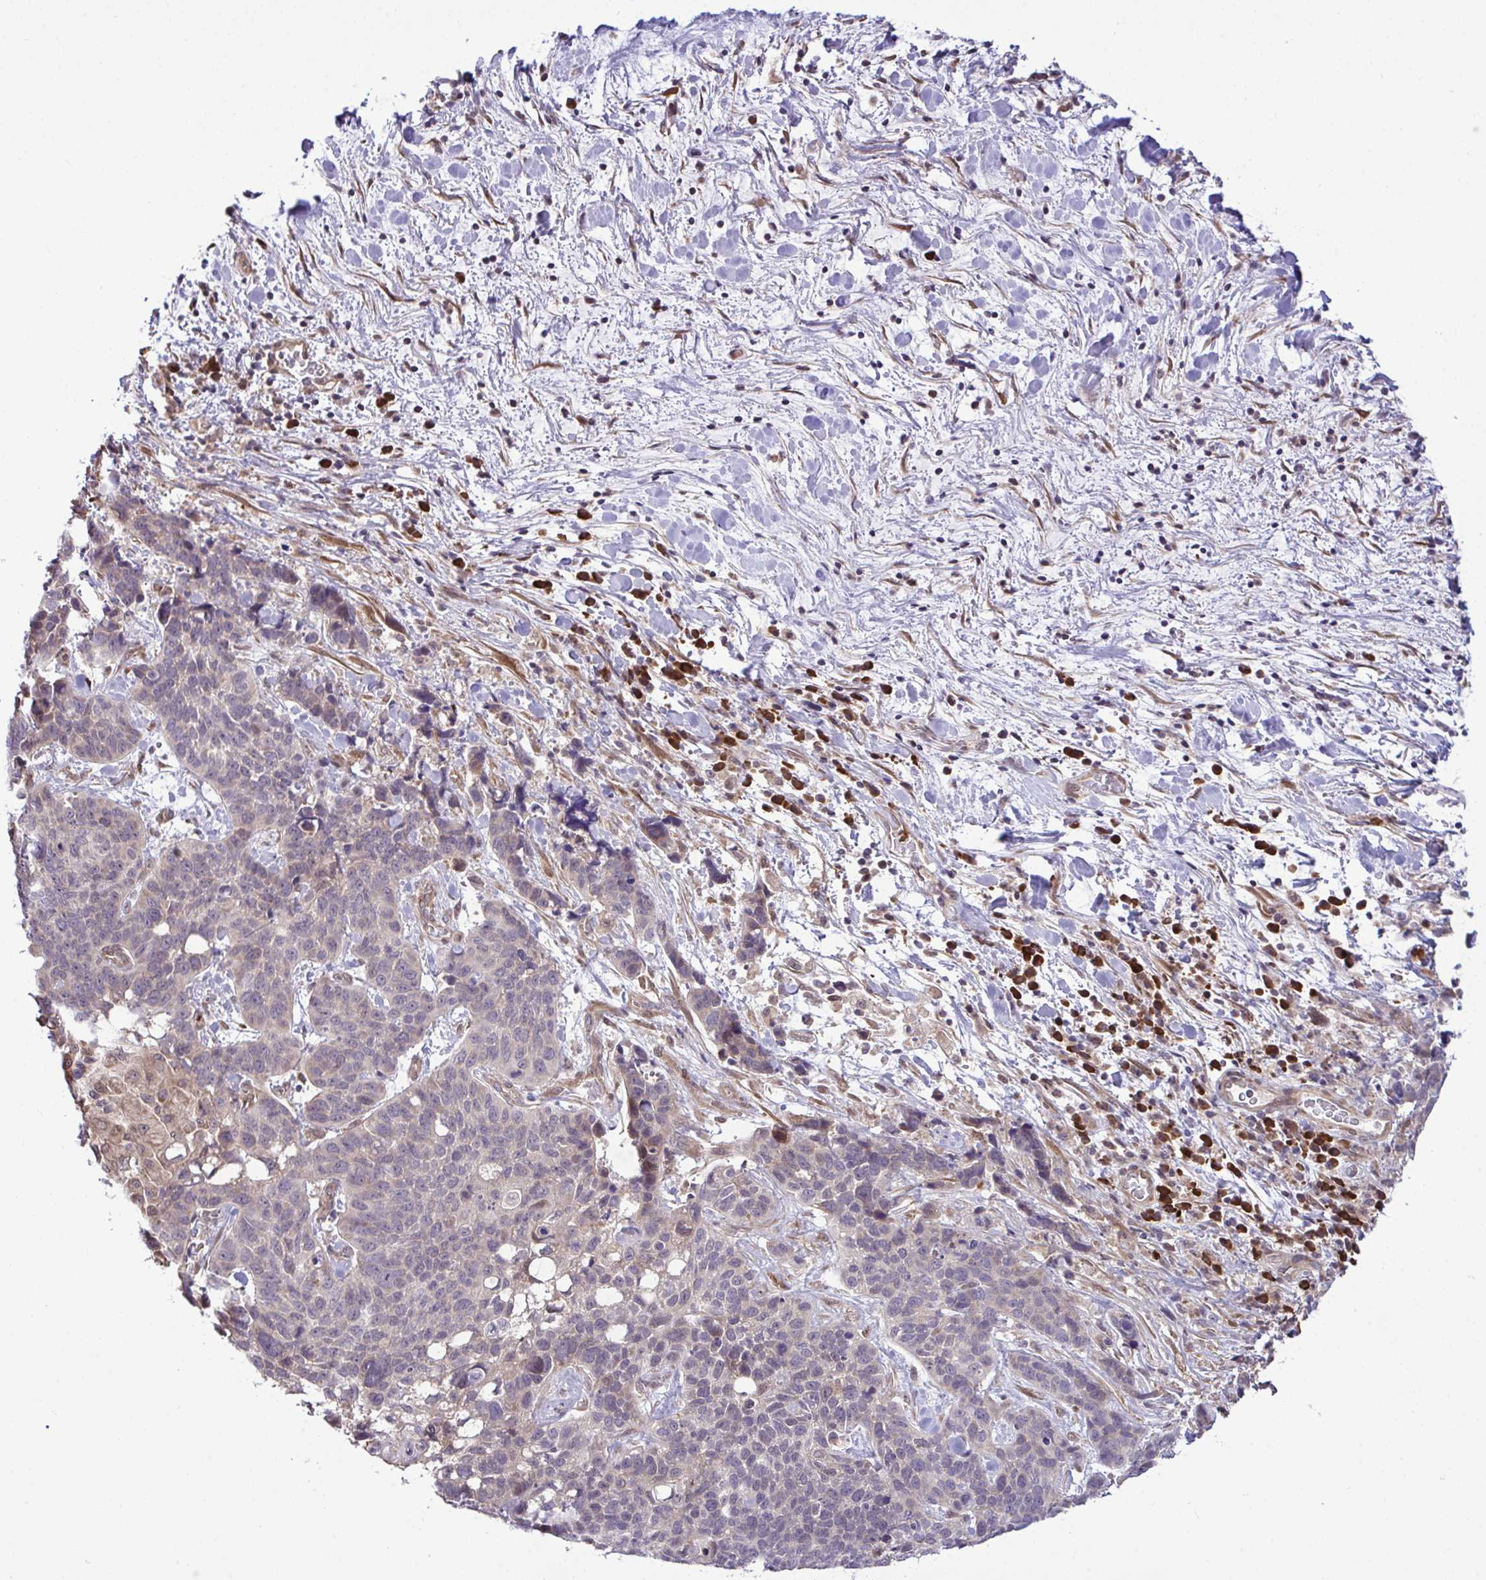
{"staining": {"intensity": "negative", "quantity": "none", "location": "none"}, "tissue": "lung cancer", "cell_type": "Tumor cells", "image_type": "cancer", "snomed": [{"axis": "morphology", "description": "Squamous cell carcinoma, NOS"}, {"axis": "topography", "description": "Lung"}], "caption": "This histopathology image is of lung cancer (squamous cell carcinoma) stained with immunohistochemistry to label a protein in brown with the nuclei are counter-stained blue. There is no expression in tumor cells.", "gene": "CMPK1", "patient": {"sex": "male", "age": 62}}